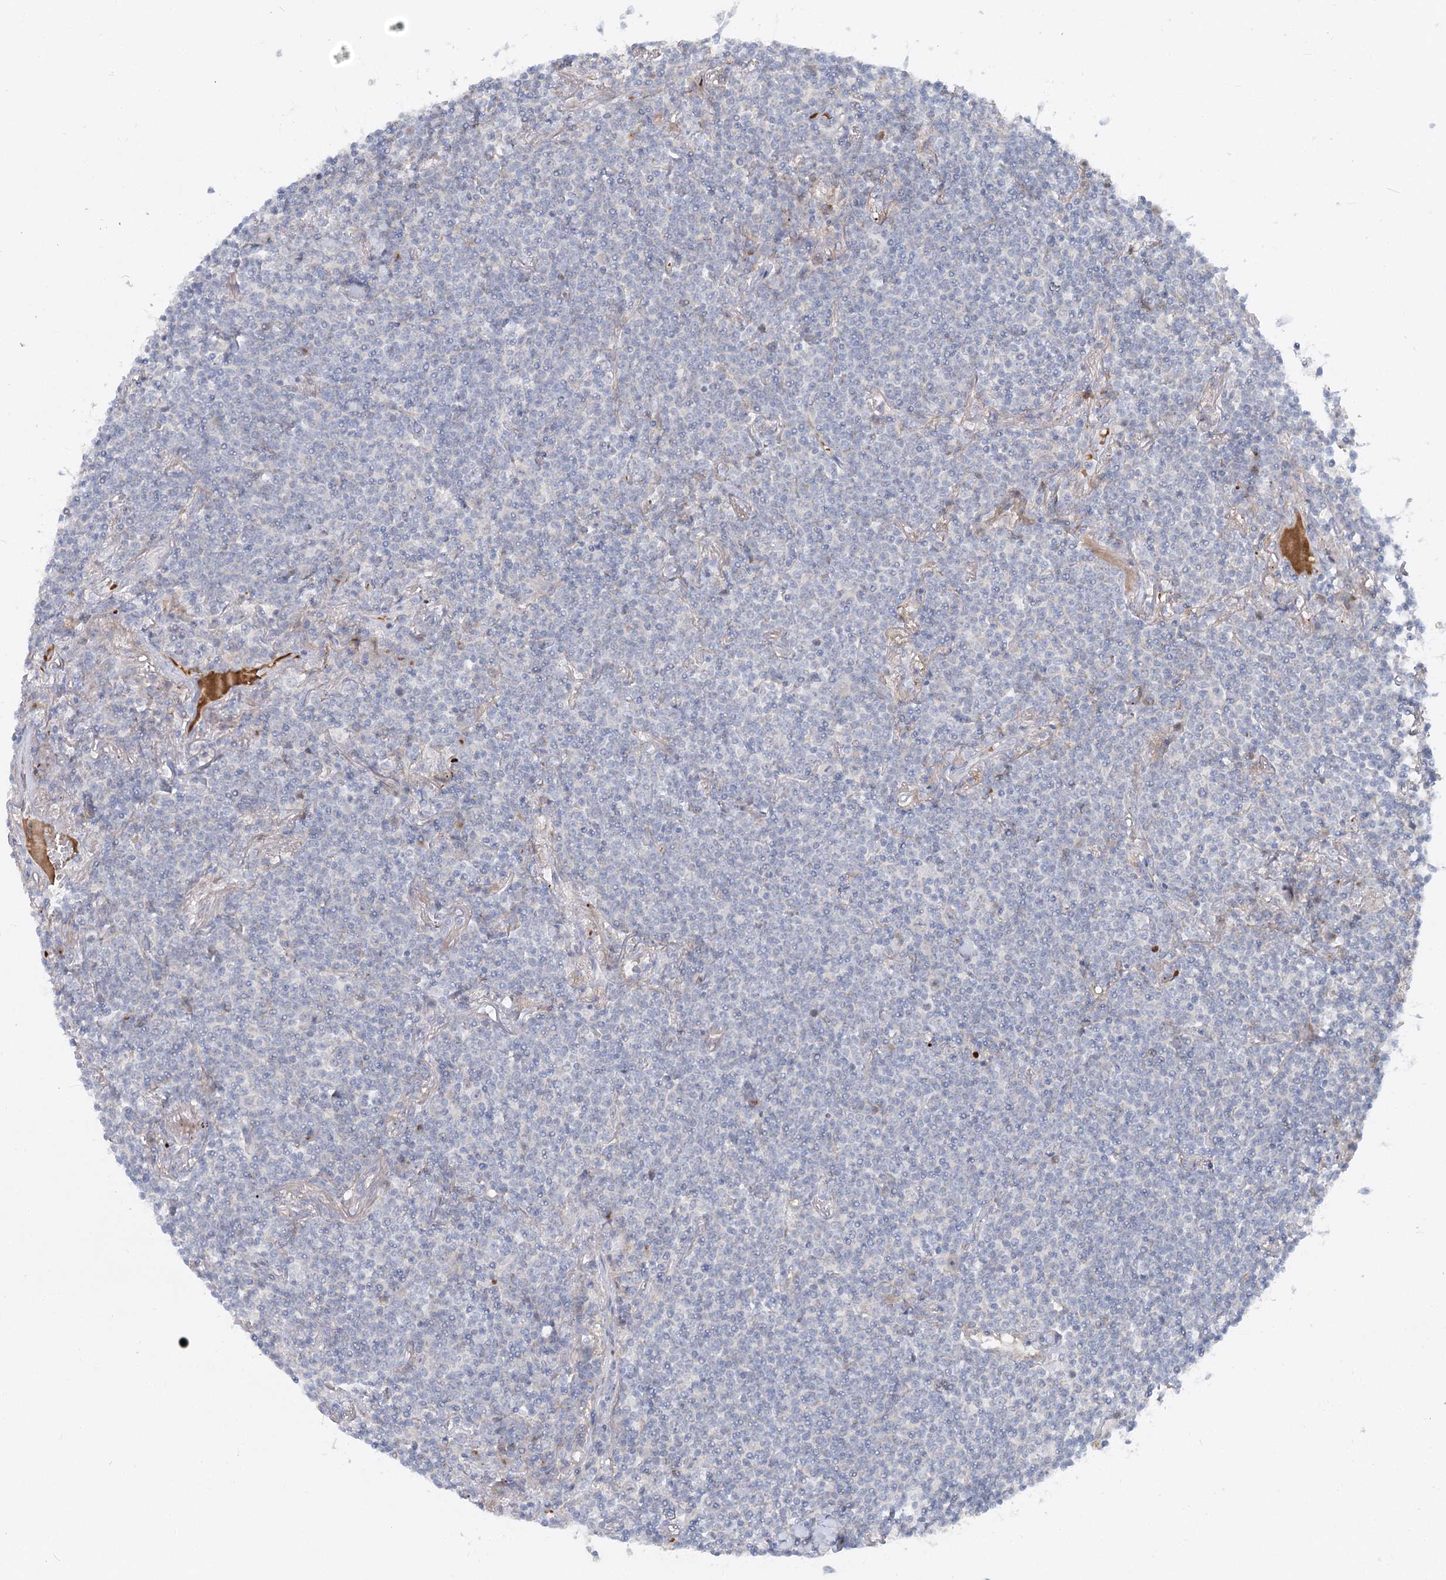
{"staining": {"intensity": "negative", "quantity": "none", "location": "none"}, "tissue": "lymphoma", "cell_type": "Tumor cells", "image_type": "cancer", "snomed": [{"axis": "morphology", "description": "Malignant lymphoma, non-Hodgkin's type, Low grade"}, {"axis": "topography", "description": "Lung"}], "caption": "Immunohistochemistry (IHC) histopathology image of neoplastic tissue: human low-grade malignant lymphoma, non-Hodgkin's type stained with DAB demonstrates no significant protein positivity in tumor cells.", "gene": "FGF19", "patient": {"sex": "female", "age": 71}}